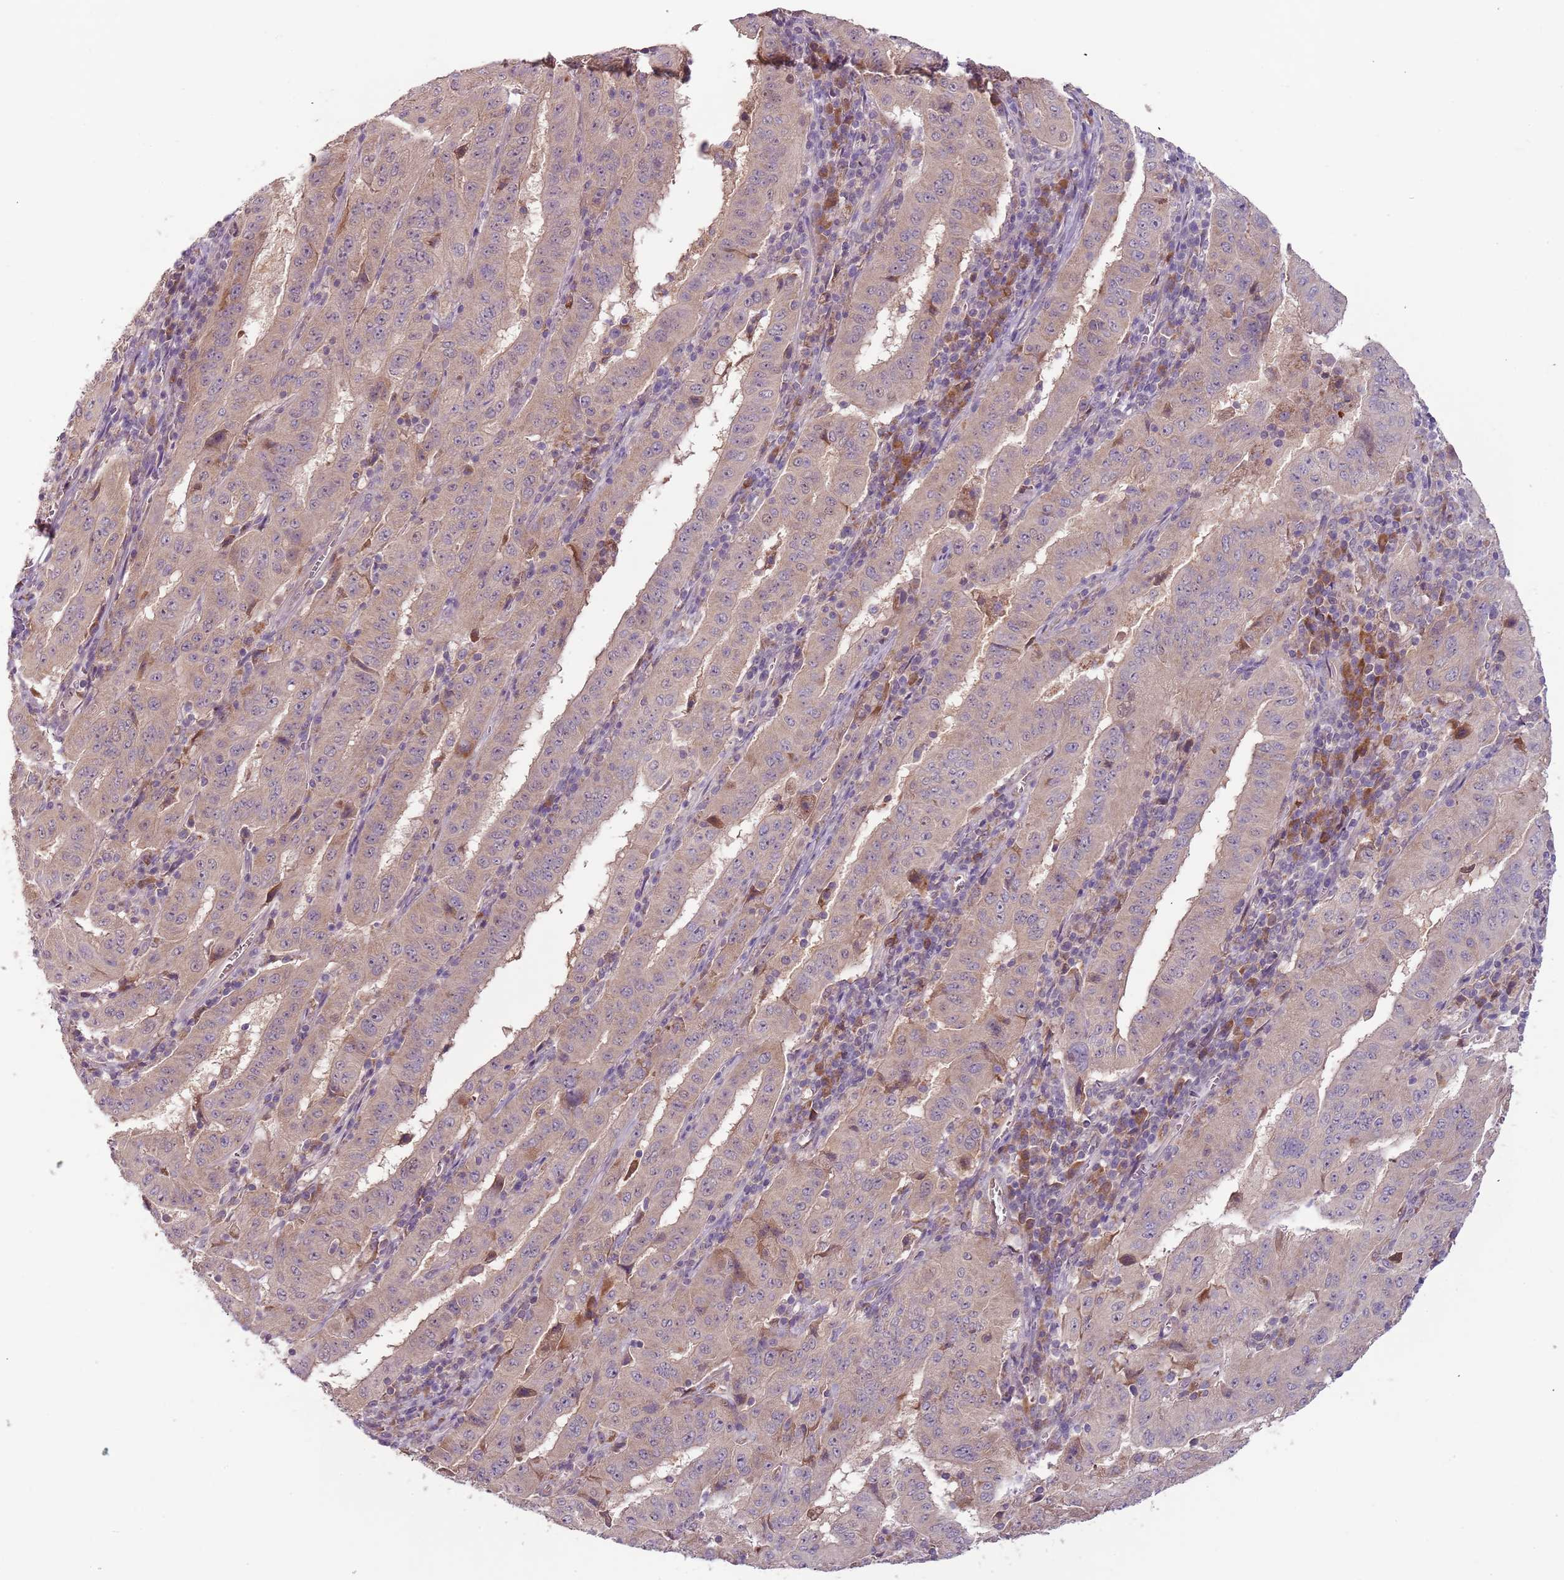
{"staining": {"intensity": "weak", "quantity": ">75%", "location": "cytoplasmic/membranous"}, "tissue": "pancreatic cancer", "cell_type": "Tumor cells", "image_type": "cancer", "snomed": [{"axis": "morphology", "description": "Adenocarcinoma, NOS"}, {"axis": "topography", "description": "Pancreas"}], "caption": "Human pancreatic adenocarcinoma stained with a protein marker reveals weak staining in tumor cells.", "gene": "FECH", "patient": {"sex": "male", "age": 63}}